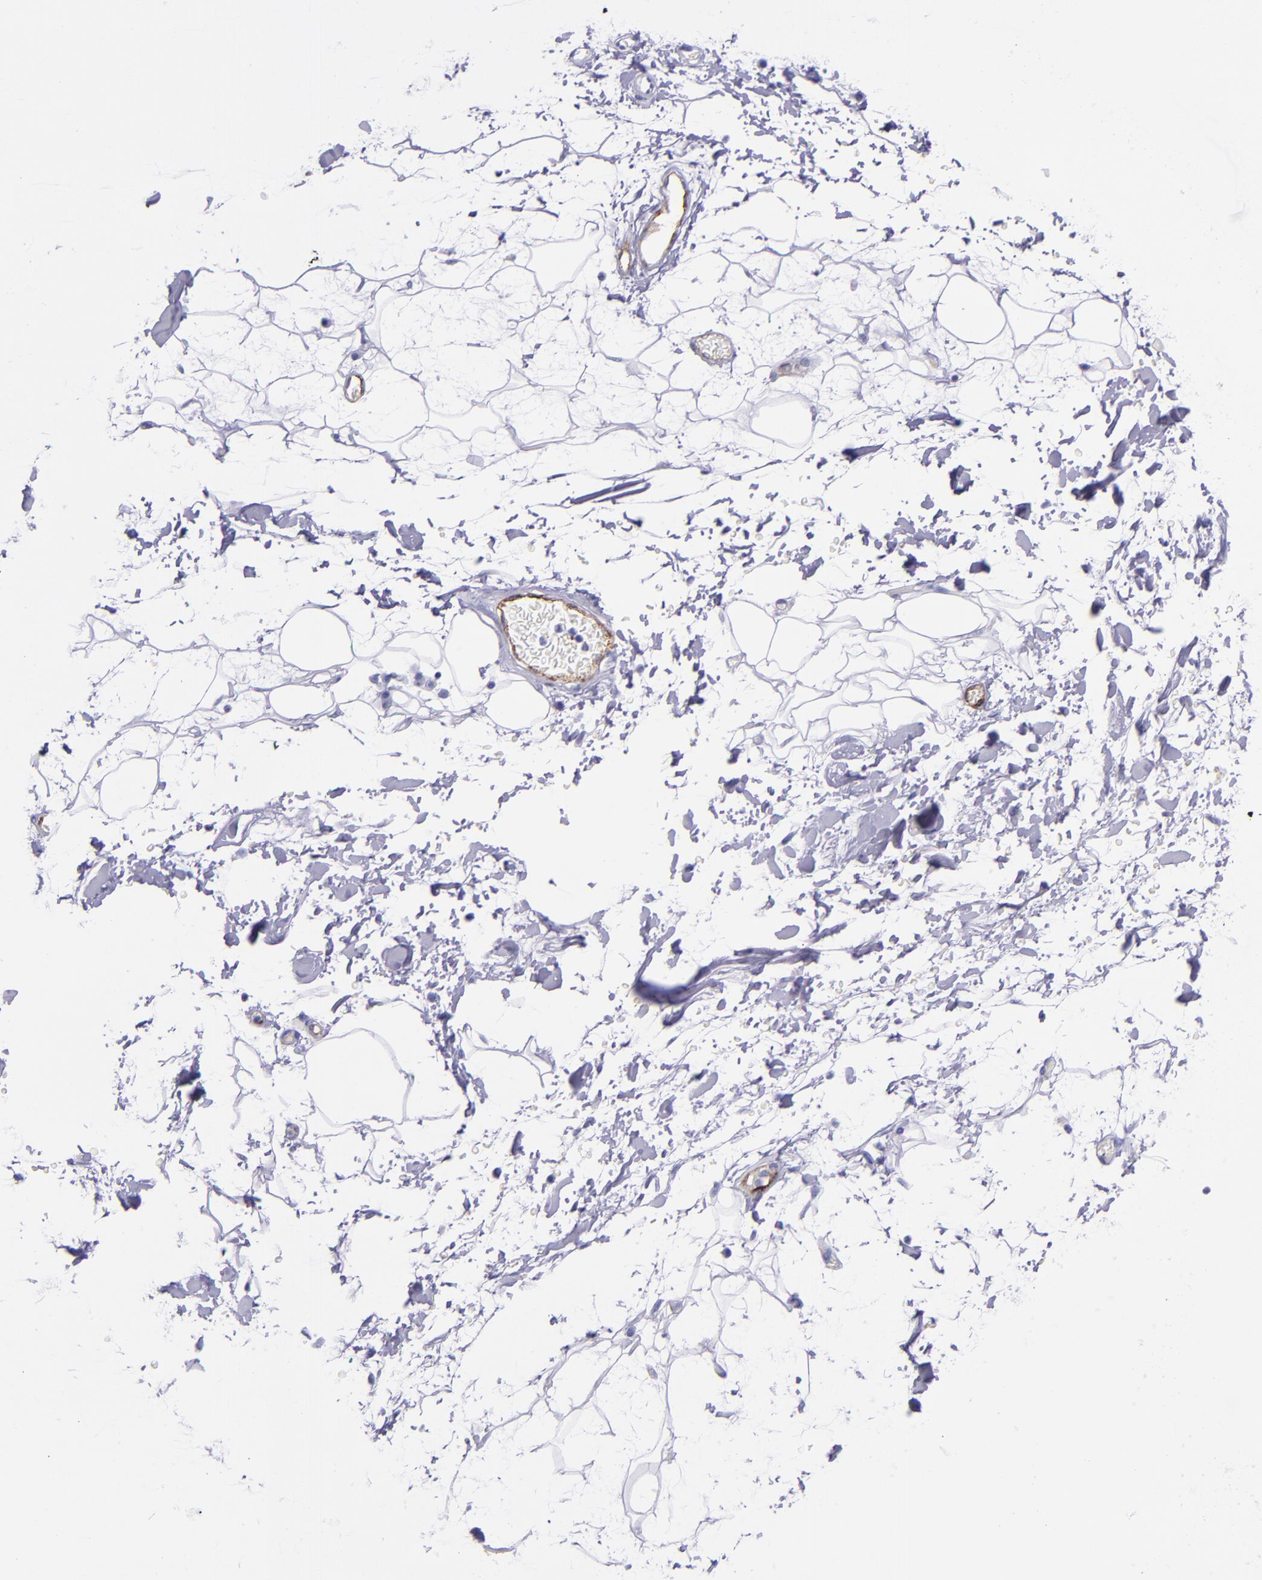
{"staining": {"intensity": "negative", "quantity": "none", "location": "none"}, "tissue": "adipose tissue", "cell_type": "Adipocytes", "image_type": "normal", "snomed": [{"axis": "morphology", "description": "Normal tissue, NOS"}, {"axis": "topography", "description": "Soft tissue"}], "caption": "Adipocytes show no significant staining in normal adipose tissue.", "gene": "SELE", "patient": {"sex": "male", "age": 72}}